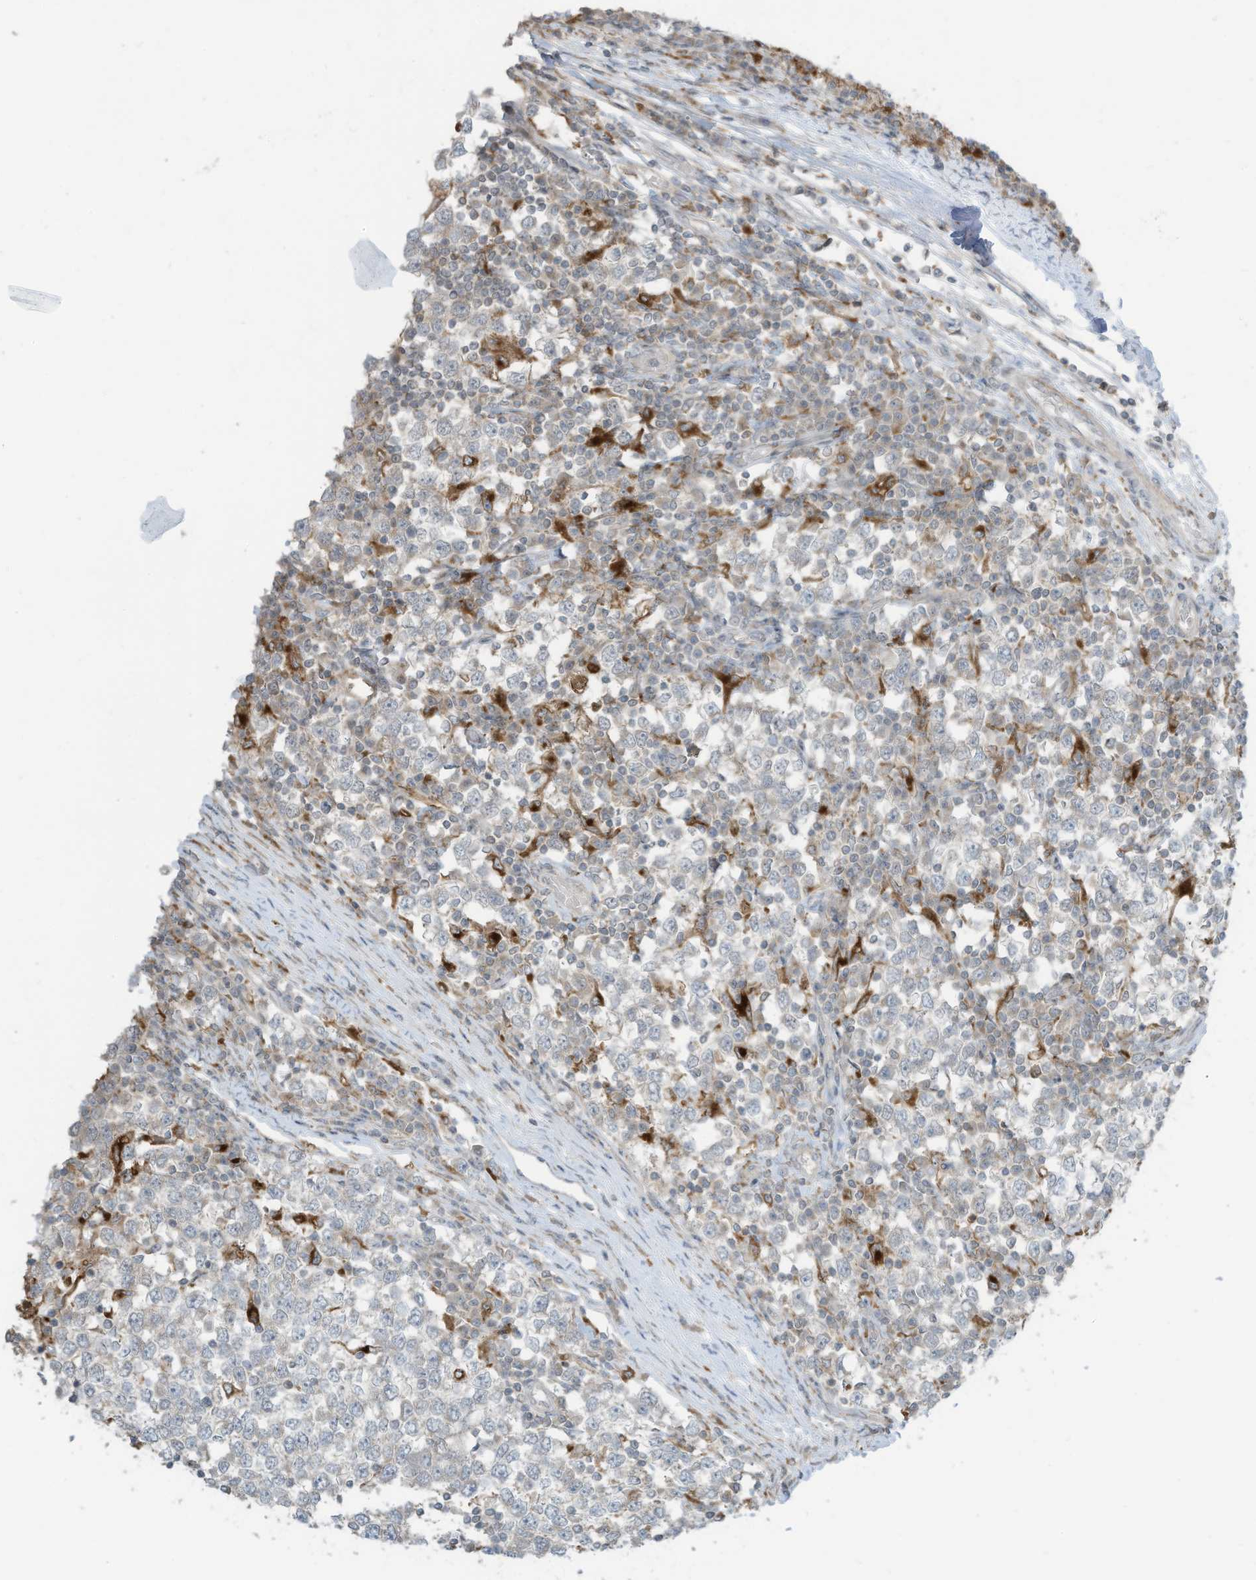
{"staining": {"intensity": "negative", "quantity": "none", "location": "none"}, "tissue": "testis cancer", "cell_type": "Tumor cells", "image_type": "cancer", "snomed": [{"axis": "morphology", "description": "Seminoma, NOS"}, {"axis": "topography", "description": "Testis"}], "caption": "This is a image of immunohistochemistry (IHC) staining of testis seminoma, which shows no expression in tumor cells. The staining is performed using DAB (3,3'-diaminobenzidine) brown chromogen with nuclei counter-stained in using hematoxylin.", "gene": "DZIP3", "patient": {"sex": "male", "age": 65}}